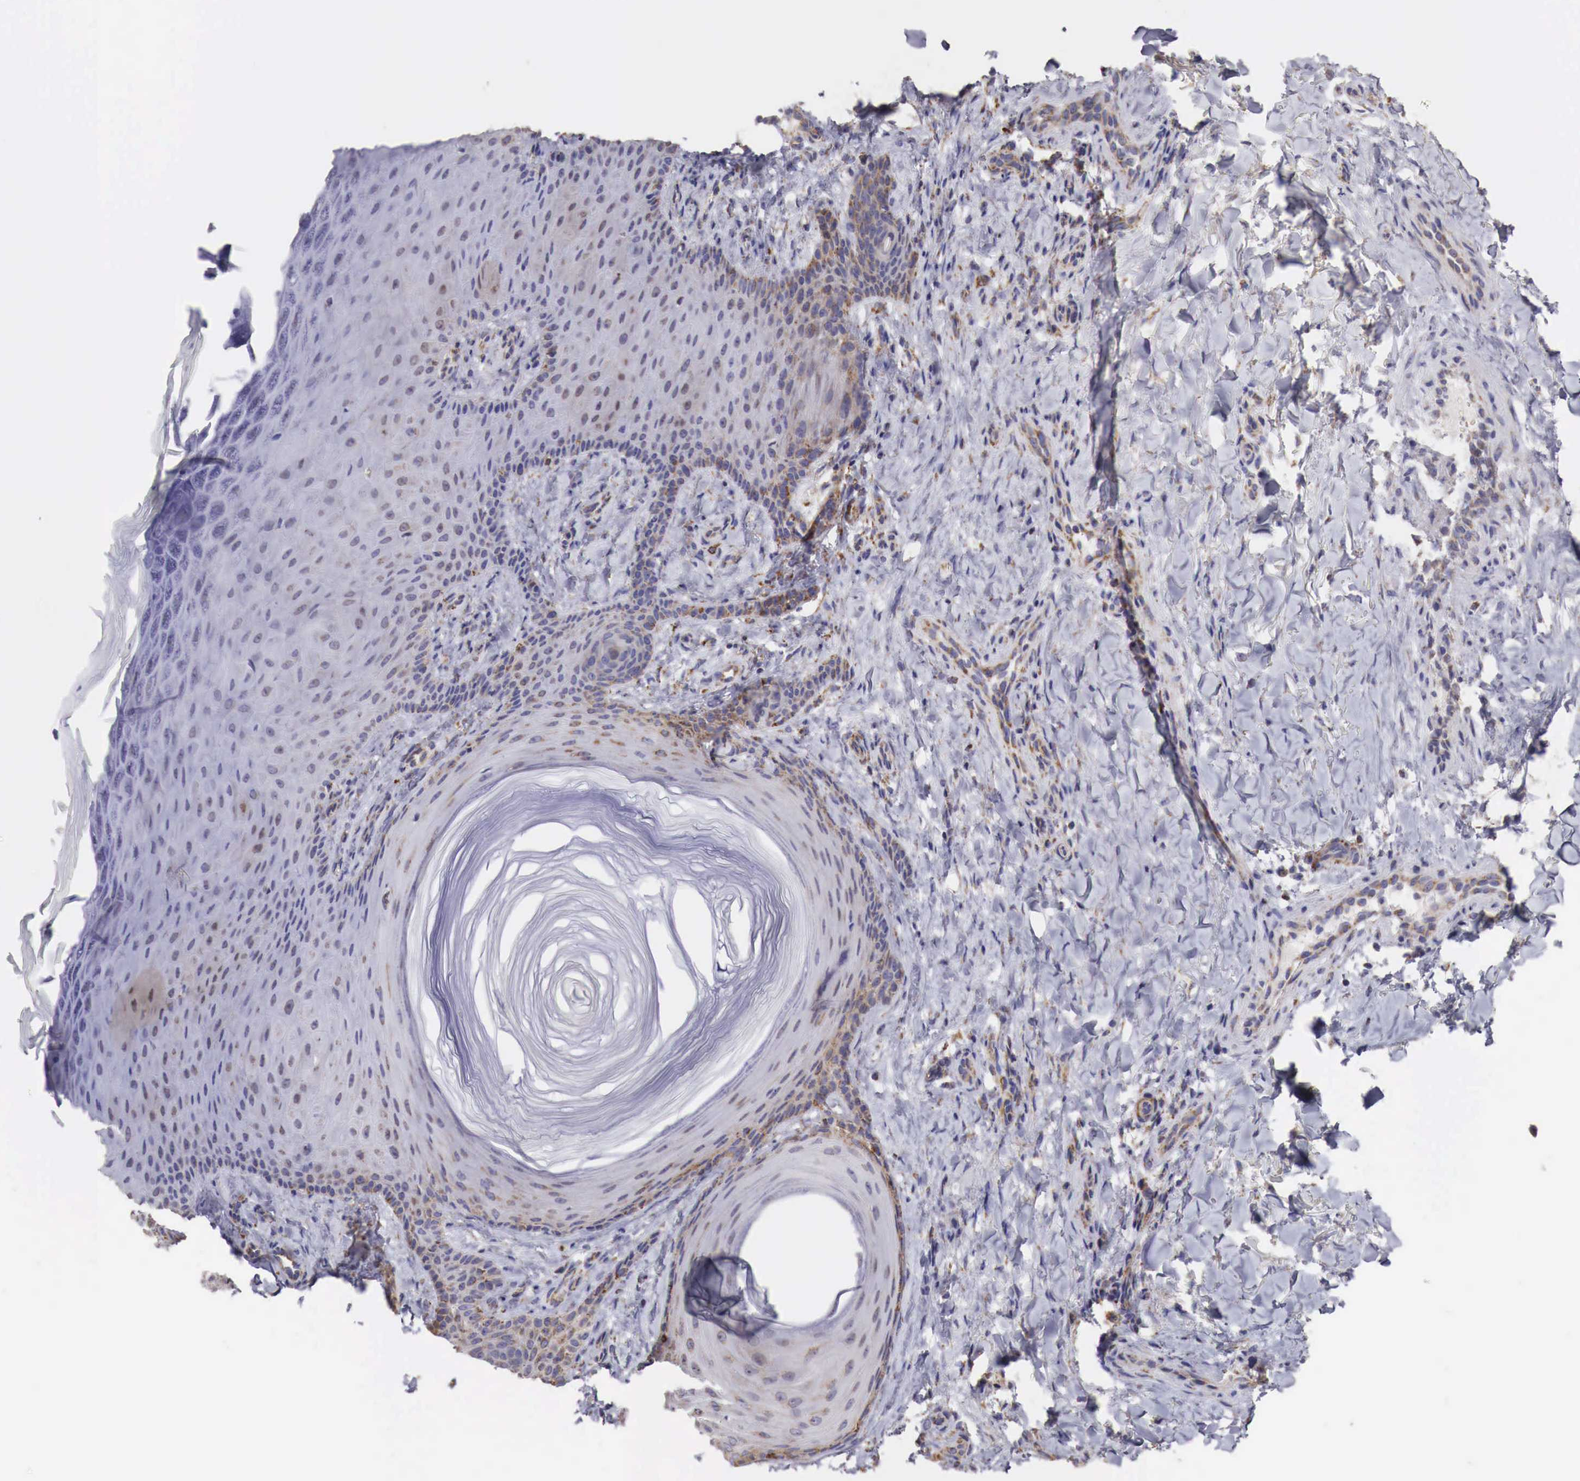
{"staining": {"intensity": "moderate", "quantity": "25%-75%", "location": "cytoplasmic/membranous"}, "tissue": "skin cancer", "cell_type": "Tumor cells", "image_type": "cancer", "snomed": [{"axis": "morphology", "description": "Normal tissue, NOS"}, {"axis": "morphology", "description": "Basal cell carcinoma"}, {"axis": "topography", "description": "Skin"}], "caption": "DAB immunohistochemical staining of human basal cell carcinoma (skin) demonstrates moderate cytoplasmic/membranous protein positivity in about 25%-75% of tumor cells. The protein is stained brown, and the nuclei are stained in blue (DAB (3,3'-diaminobenzidine) IHC with brightfield microscopy, high magnification).", "gene": "XPNPEP3", "patient": {"sex": "male", "age": 81}}